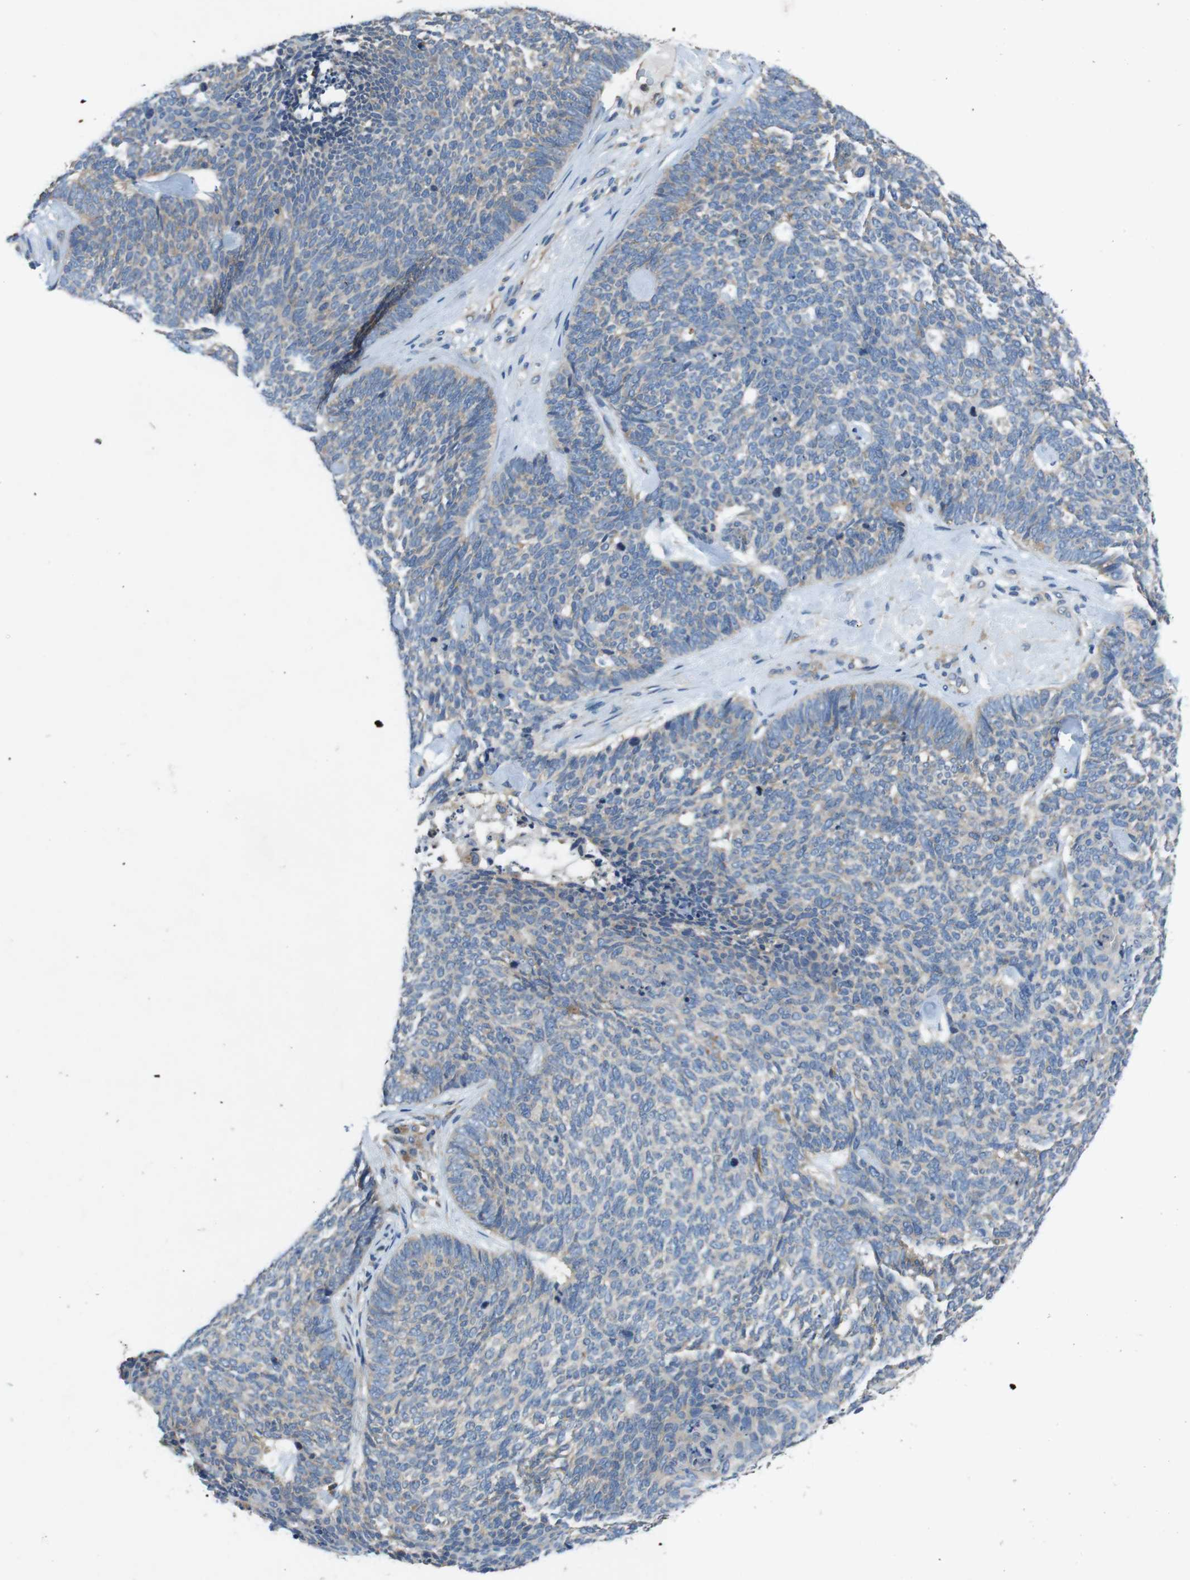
{"staining": {"intensity": "weak", "quantity": "<25%", "location": "cytoplasmic/membranous"}, "tissue": "skin cancer", "cell_type": "Tumor cells", "image_type": "cancer", "snomed": [{"axis": "morphology", "description": "Basal cell carcinoma"}, {"axis": "topography", "description": "Skin"}], "caption": "DAB (3,3'-diaminobenzidine) immunohistochemical staining of skin cancer exhibits no significant staining in tumor cells.", "gene": "DCTN1", "patient": {"sex": "female", "age": 84}}